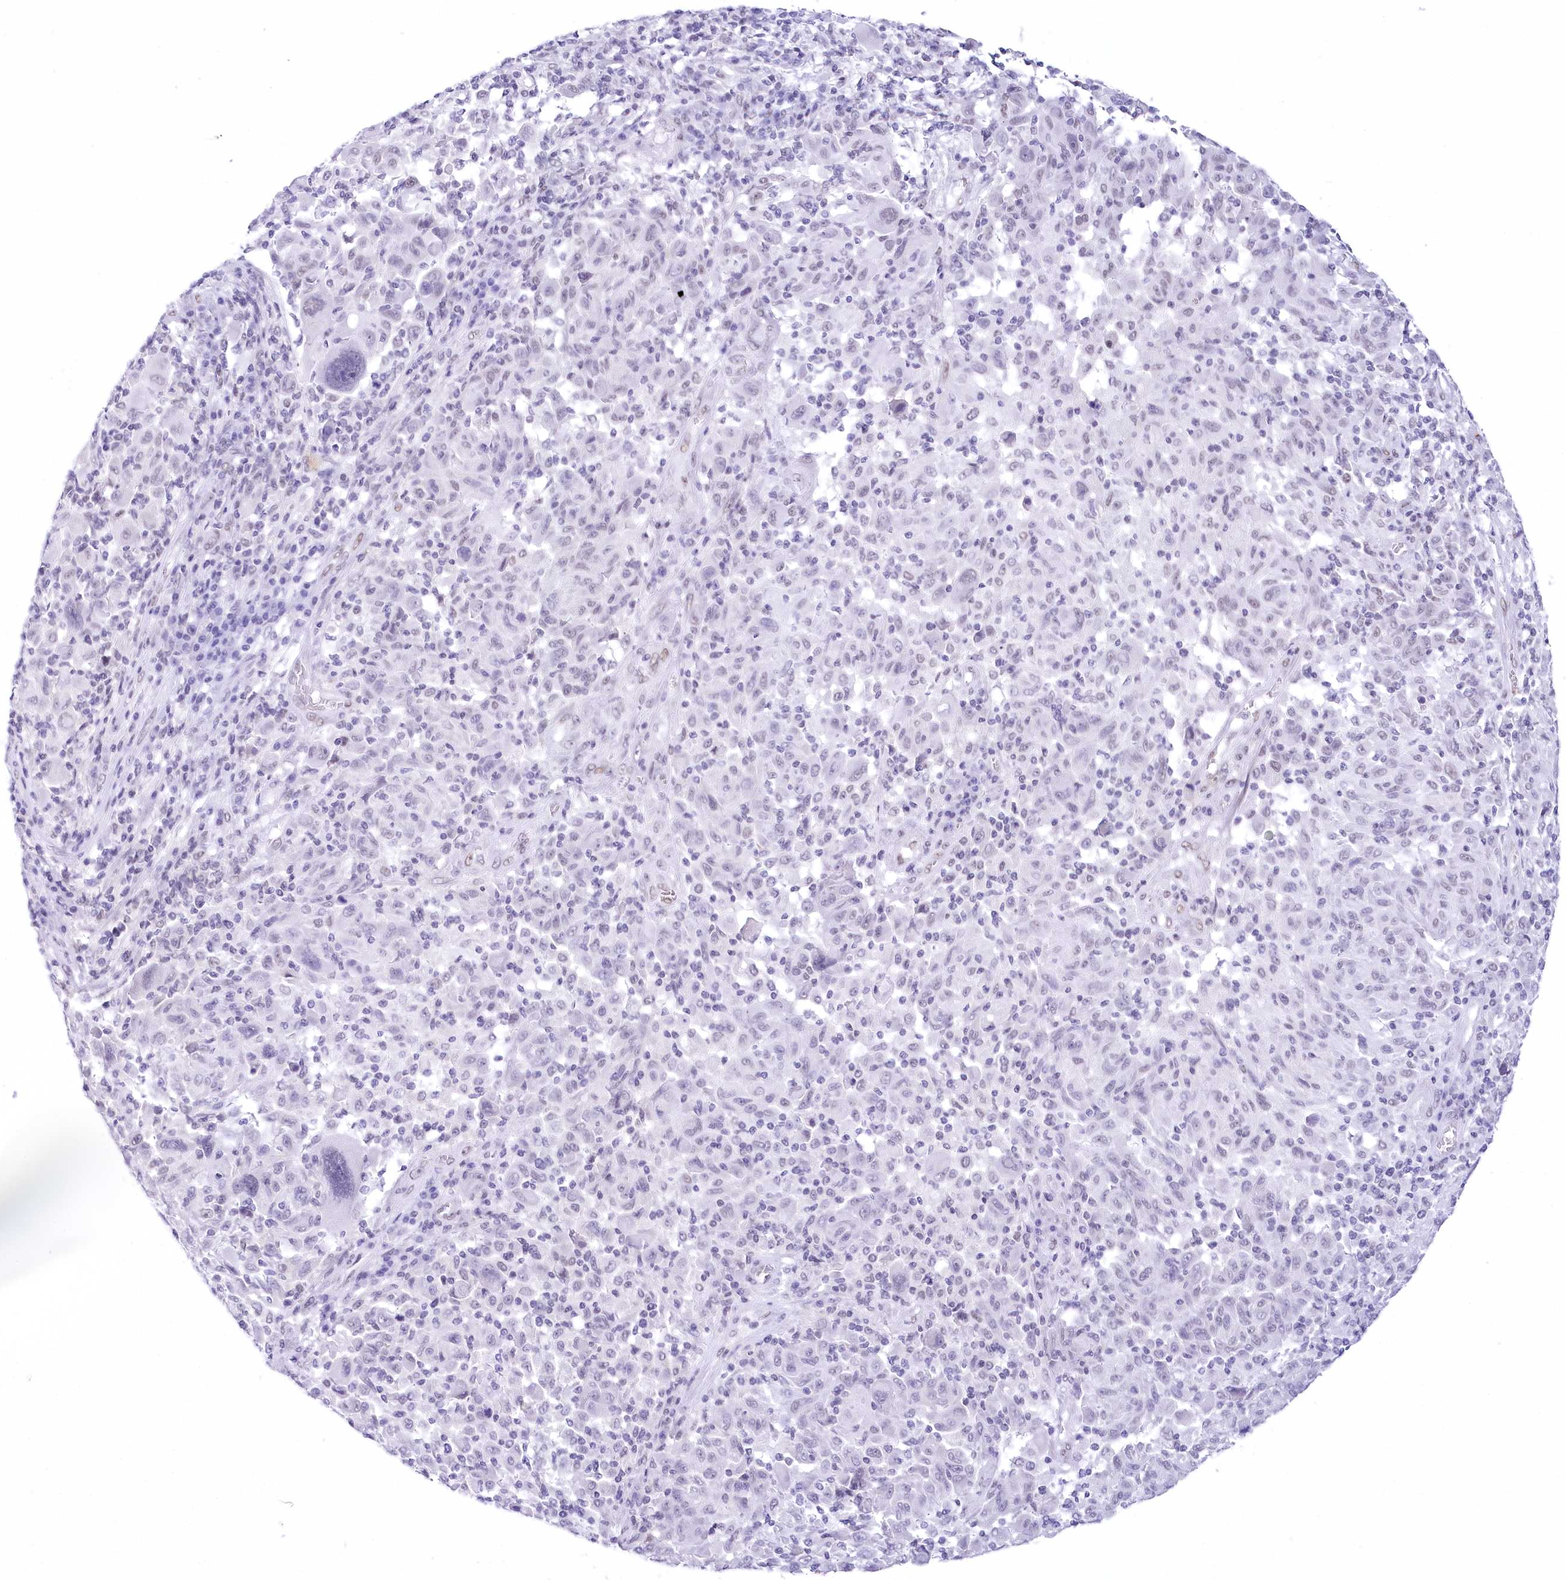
{"staining": {"intensity": "negative", "quantity": "none", "location": "none"}, "tissue": "melanoma", "cell_type": "Tumor cells", "image_type": "cancer", "snomed": [{"axis": "morphology", "description": "Malignant melanoma, NOS"}, {"axis": "topography", "description": "Skin"}], "caption": "Tumor cells show no significant staining in melanoma.", "gene": "HNRNPA0", "patient": {"sex": "male", "age": 53}}